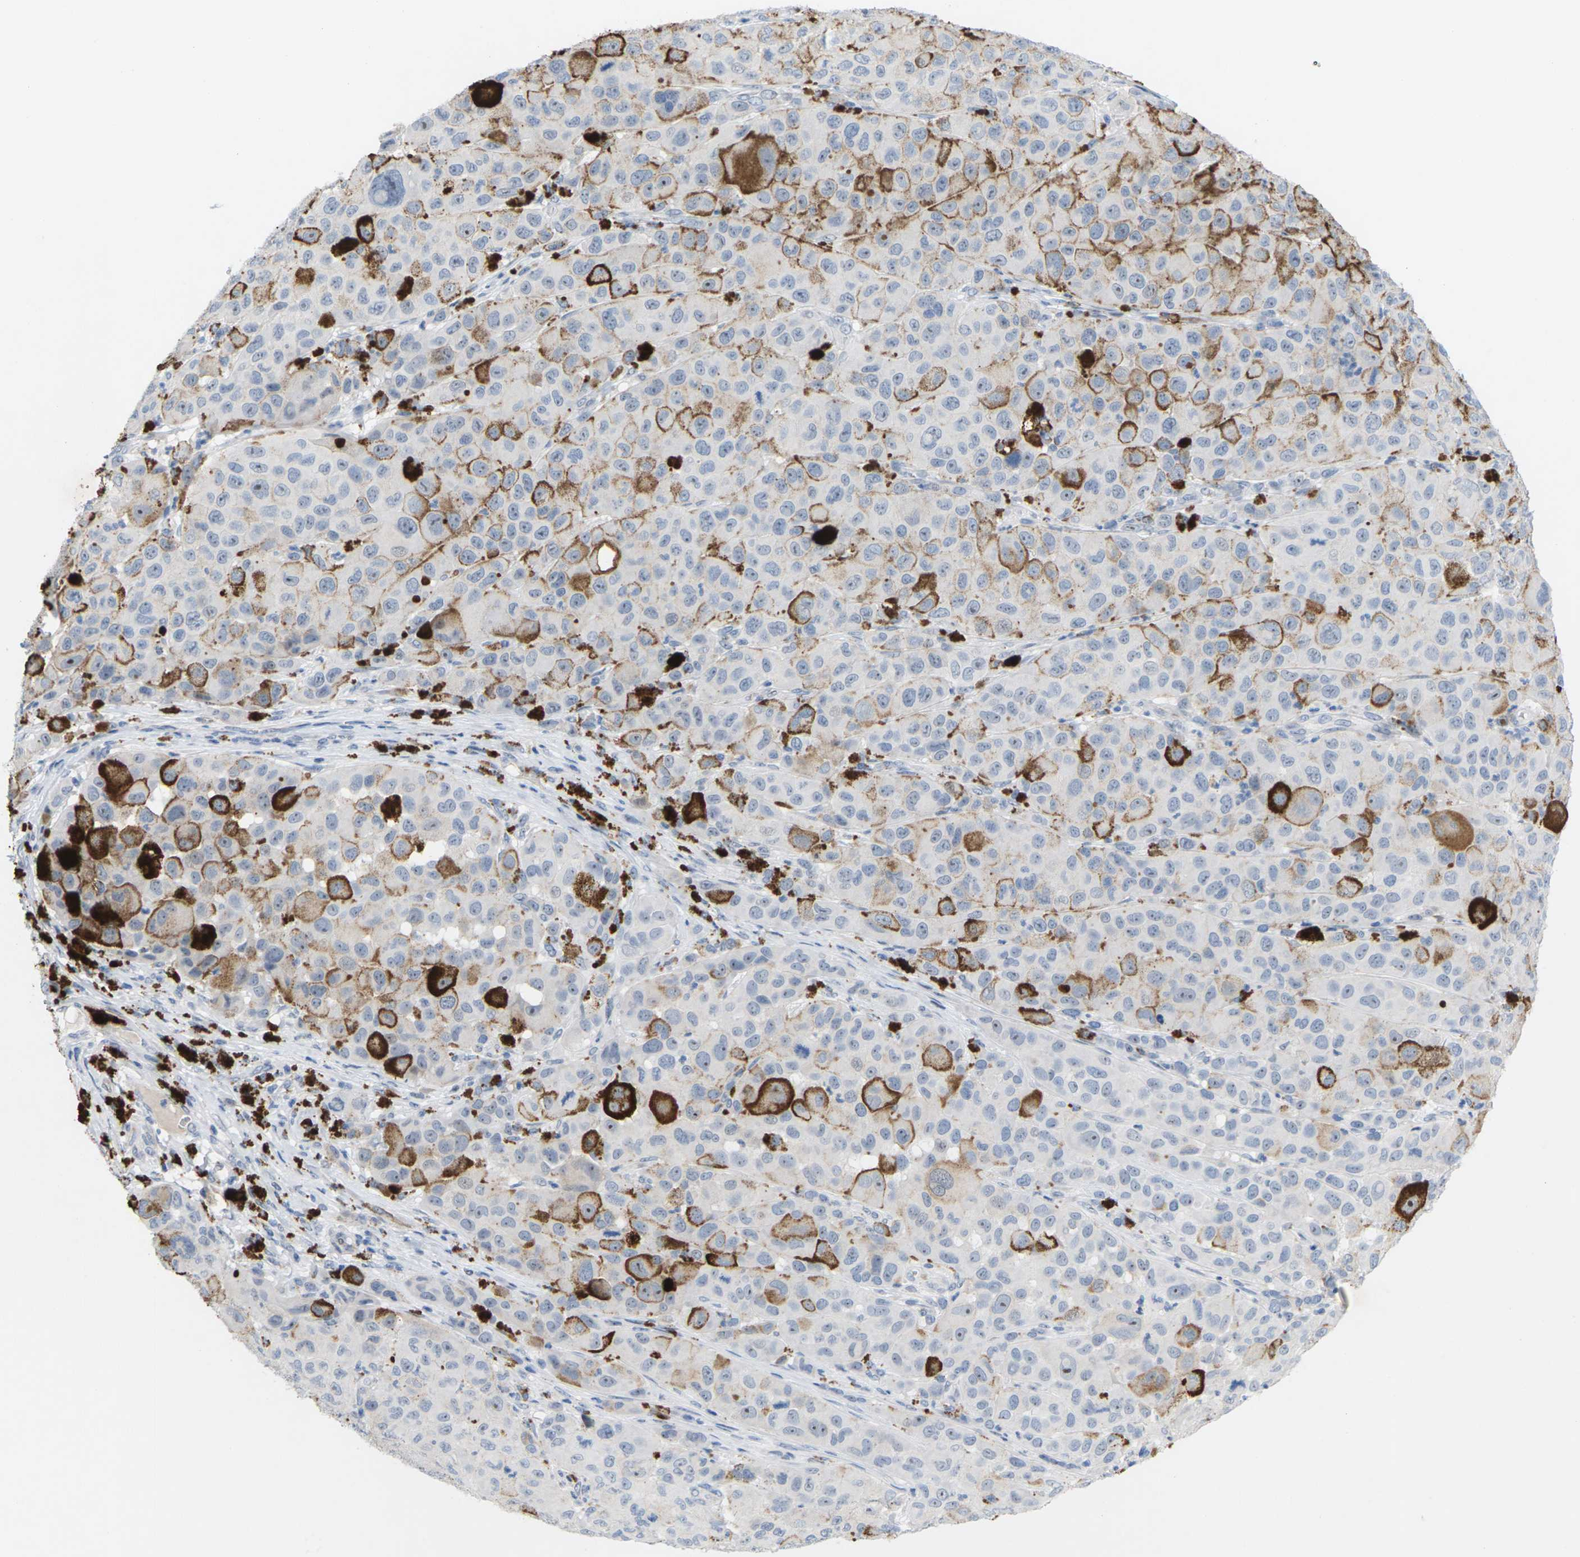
{"staining": {"intensity": "moderate", "quantity": "25%-75%", "location": "cytoplasmic/membranous"}, "tissue": "melanoma", "cell_type": "Tumor cells", "image_type": "cancer", "snomed": [{"axis": "morphology", "description": "Malignant melanoma, NOS"}, {"axis": "topography", "description": "Skin"}], "caption": "Protein staining of melanoma tissue reveals moderate cytoplasmic/membranous staining in approximately 25%-75% of tumor cells. The protein is stained brown, and the nuclei are stained in blue (DAB IHC with brightfield microscopy, high magnification).", "gene": "CLDN3", "patient": {"sex": "male", "age": 96}}